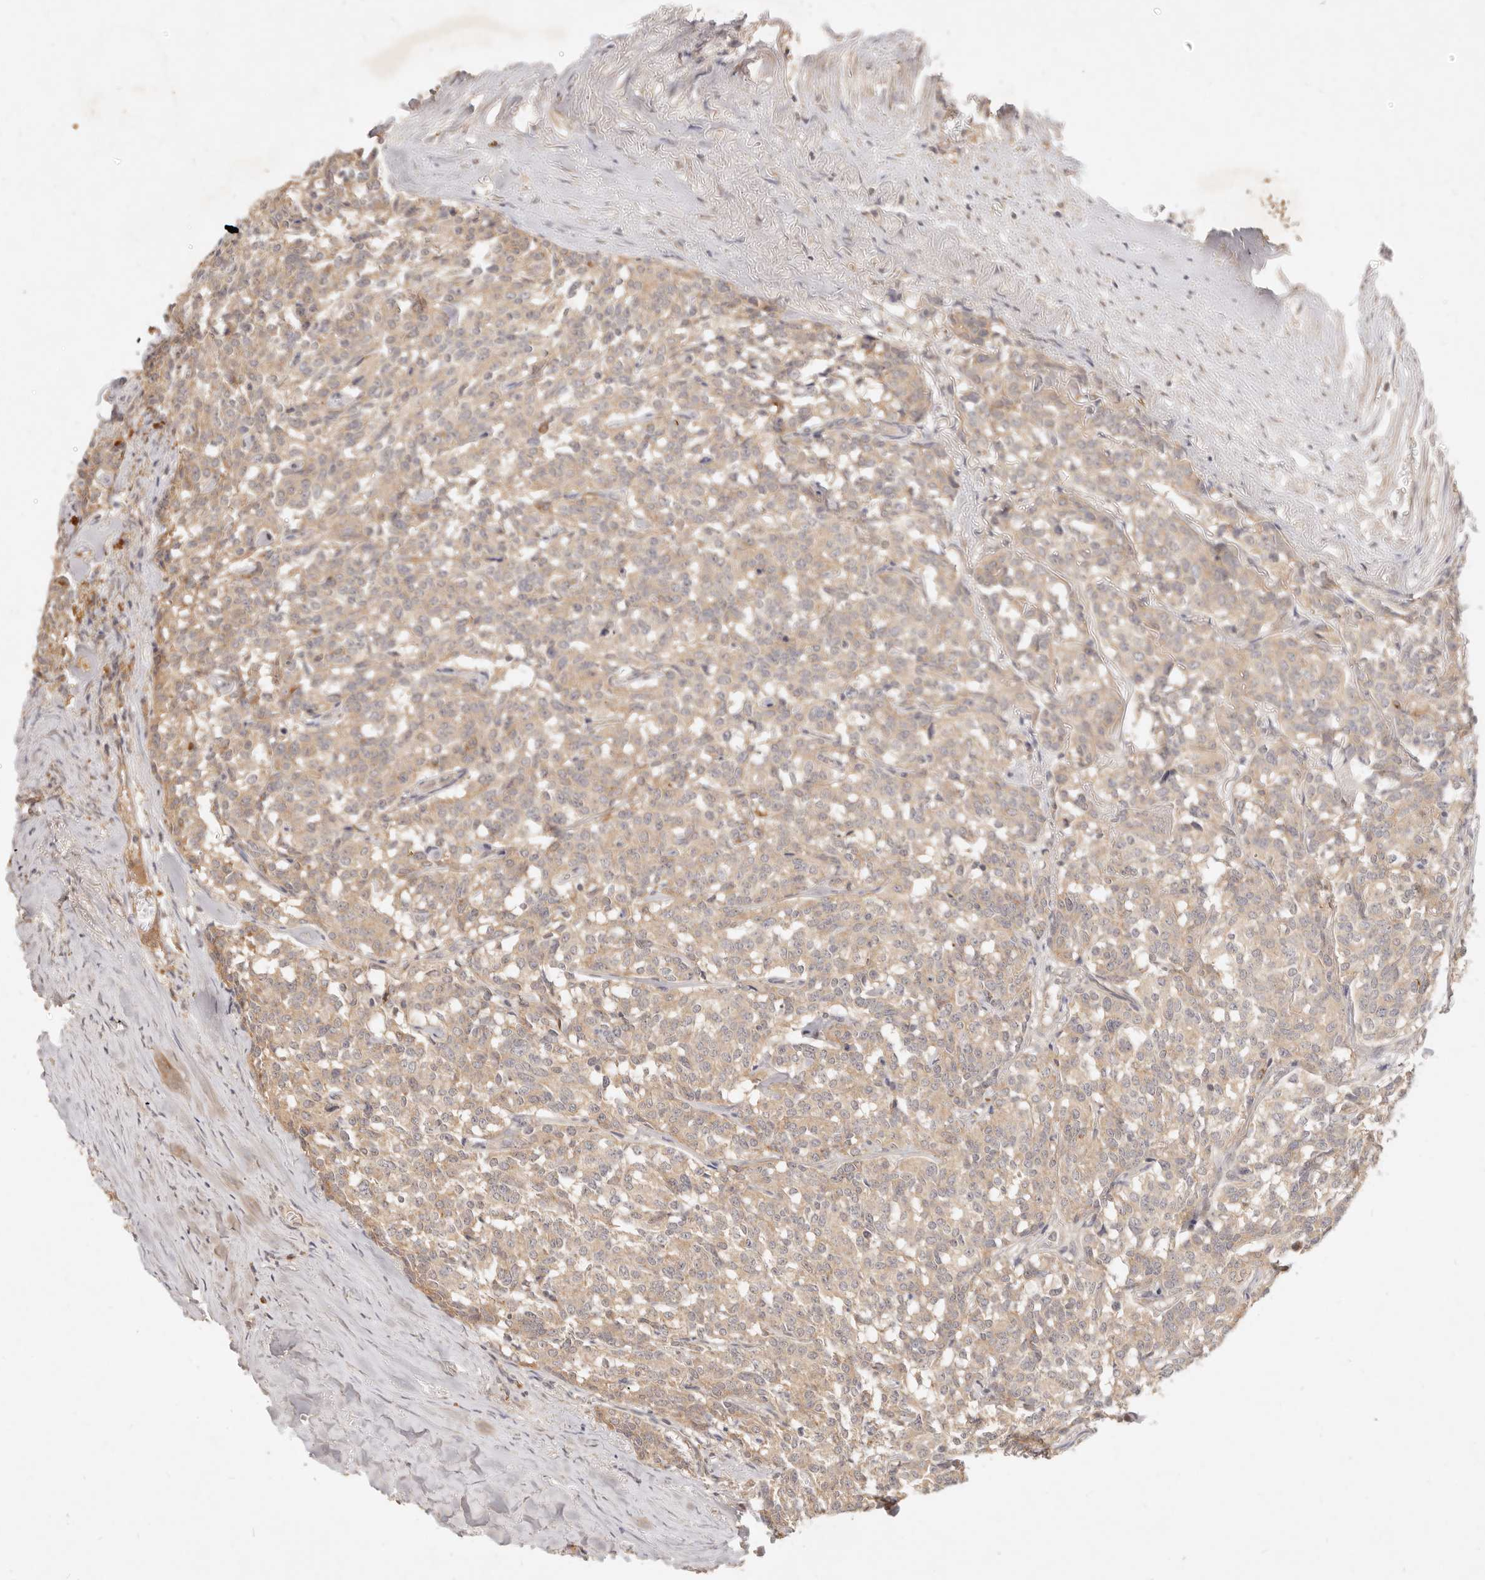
{"staining": {"intensity": "weak", "quantity": "25%-75%", "location": "cytoplasmic/membranous"}, "tissue": "carcinoid", "cell_type": "Tumor cells", "image_type": "cancer", "snomed": [{"axis": "morphology", "description": "Carcinoid, malignant, NOS"}, {"axis": "topography", "description": "Lung"}], "caption": "Immunohistochemistry (DAB) staining of carcinoid reveals weak cytoplasmic/membranous protein staining in about 25%-75% of tumor cells.", "gene": "FREM2", "patient": {"sex": "female", "age": 46}}